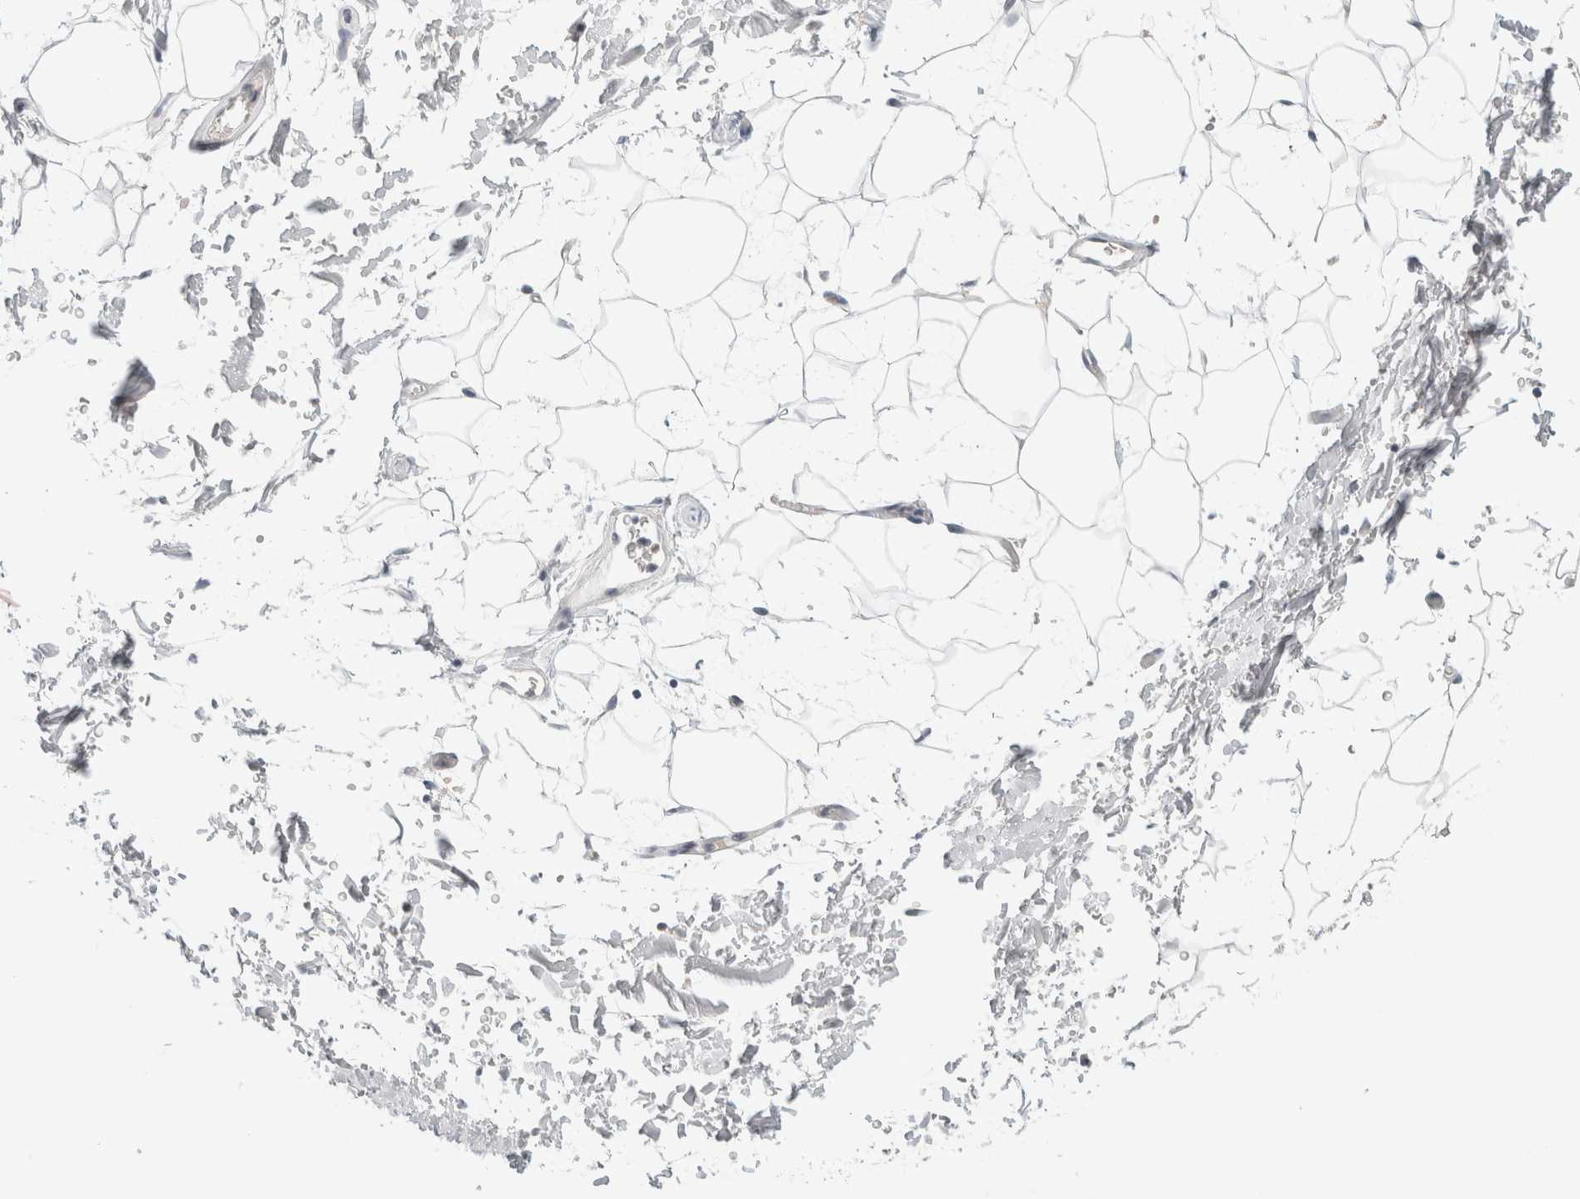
{"staining": {"intensity": "negative", "quantity": "none", "location": "none"}, "tissue": "adipose tissue", "cell_type": "Adipocytes", "image_type": "normal", "snomed": [{"axis": "morphology", "description": "Normal tissue, NOS"}, {"axis": "topography", "description": "Soft tissue"}], "caption": "The image demonstrates no staining of adipocytes in normal adipose tissue.", "gene": "STK31", "patient": {"sex": "male", "age": 72}}